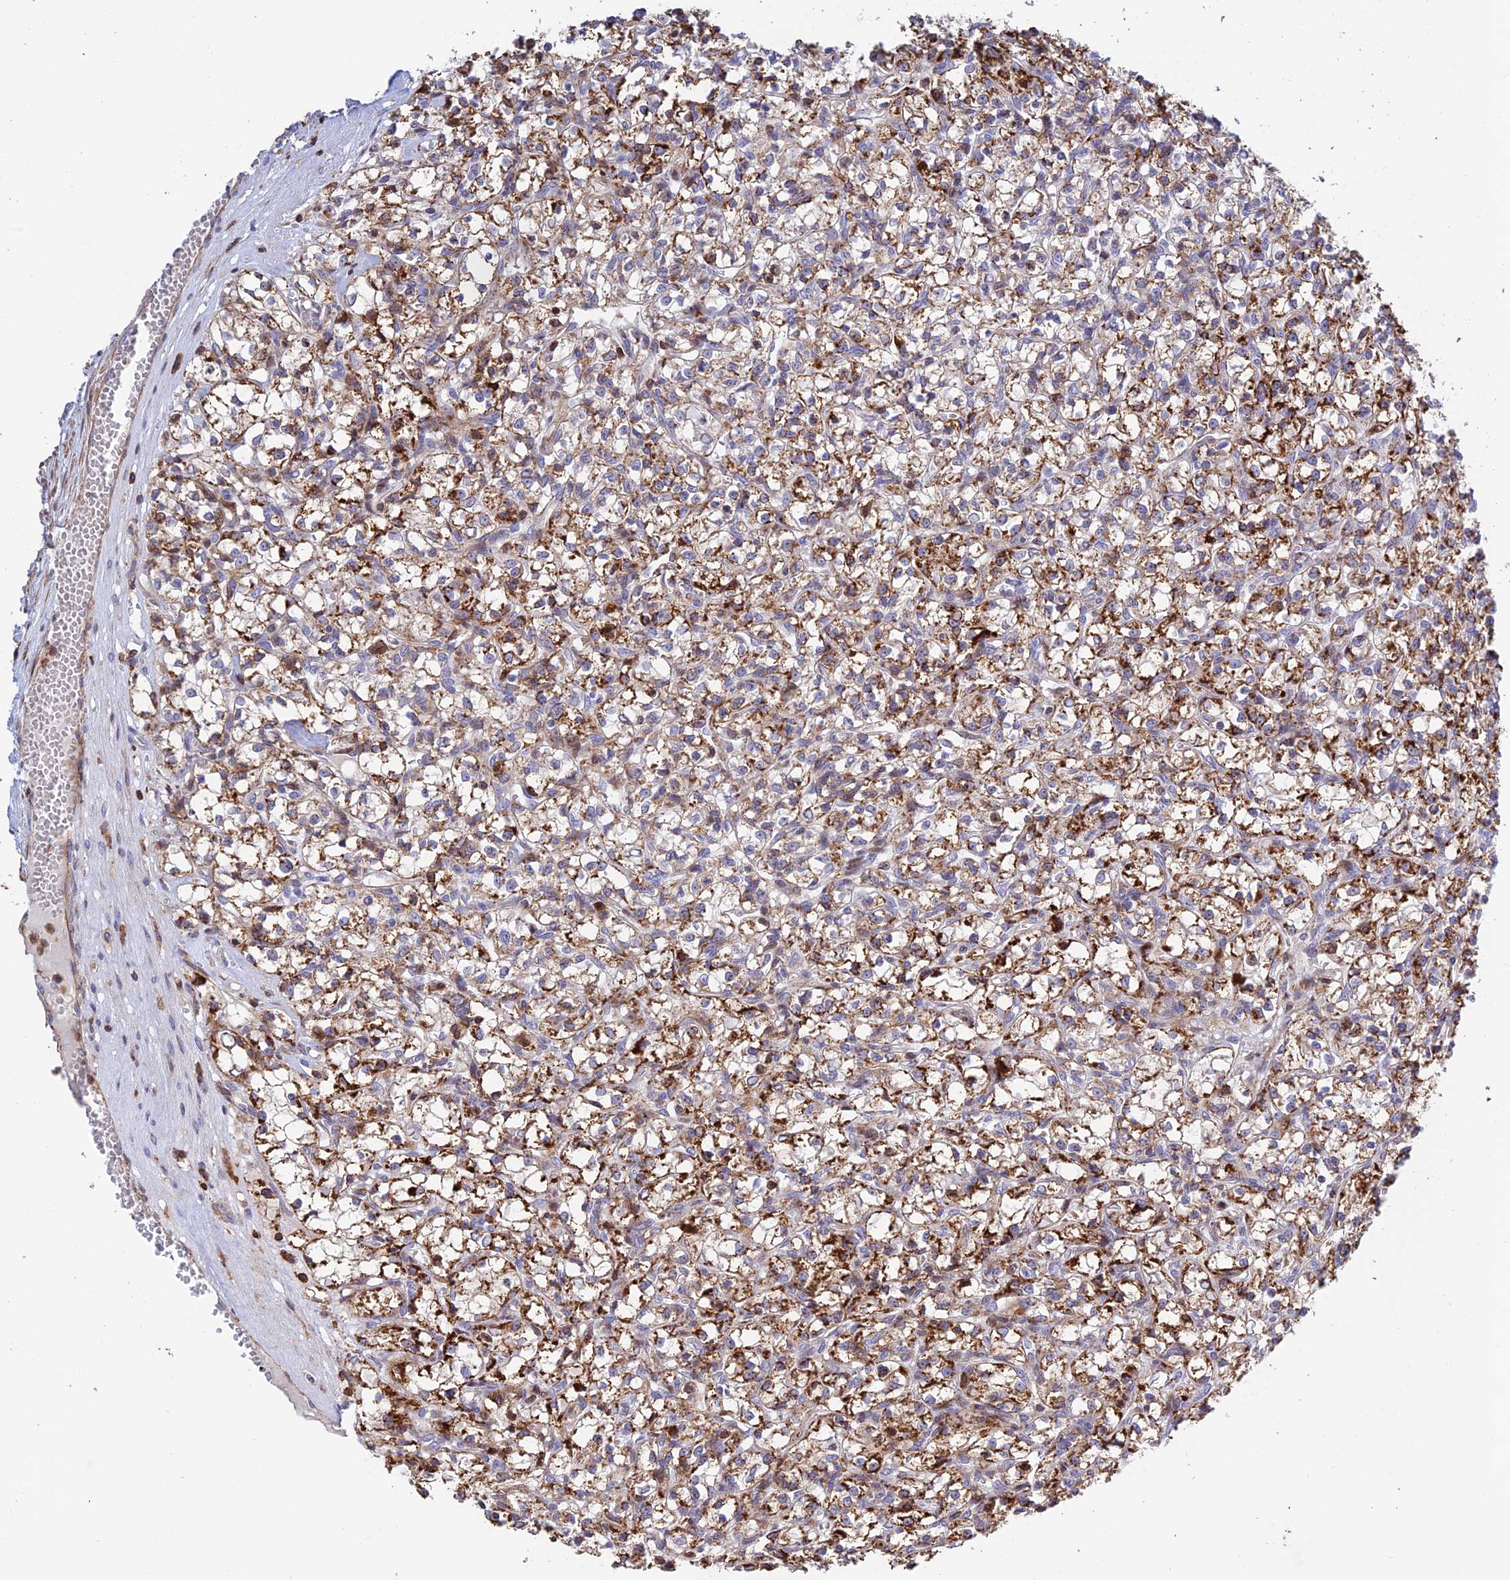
{"staining": {"intensity": "strong", "quantity": "25%-75%", "location": "cytoplasmic/membranous"}, "tissue": "renal cancer", "cell_type": "Tumor cells", "image_type": "cancer", "snomed": [{"axis": "morphology", "description": "Adenocarcinoma, NOS"}, {"axis": "topography", "description": "Kidney"}], "caption": "A high amount of strong cytoplasmic/membranous expression is identified in approximately 25%-75% of tumor cells in adenocarcinoma (renal) tissue. The protein is shown in brown color, while the nuclei are stained blue.", "gene": "PRIM1", "patient": {"sex": "female", "age": 59}}